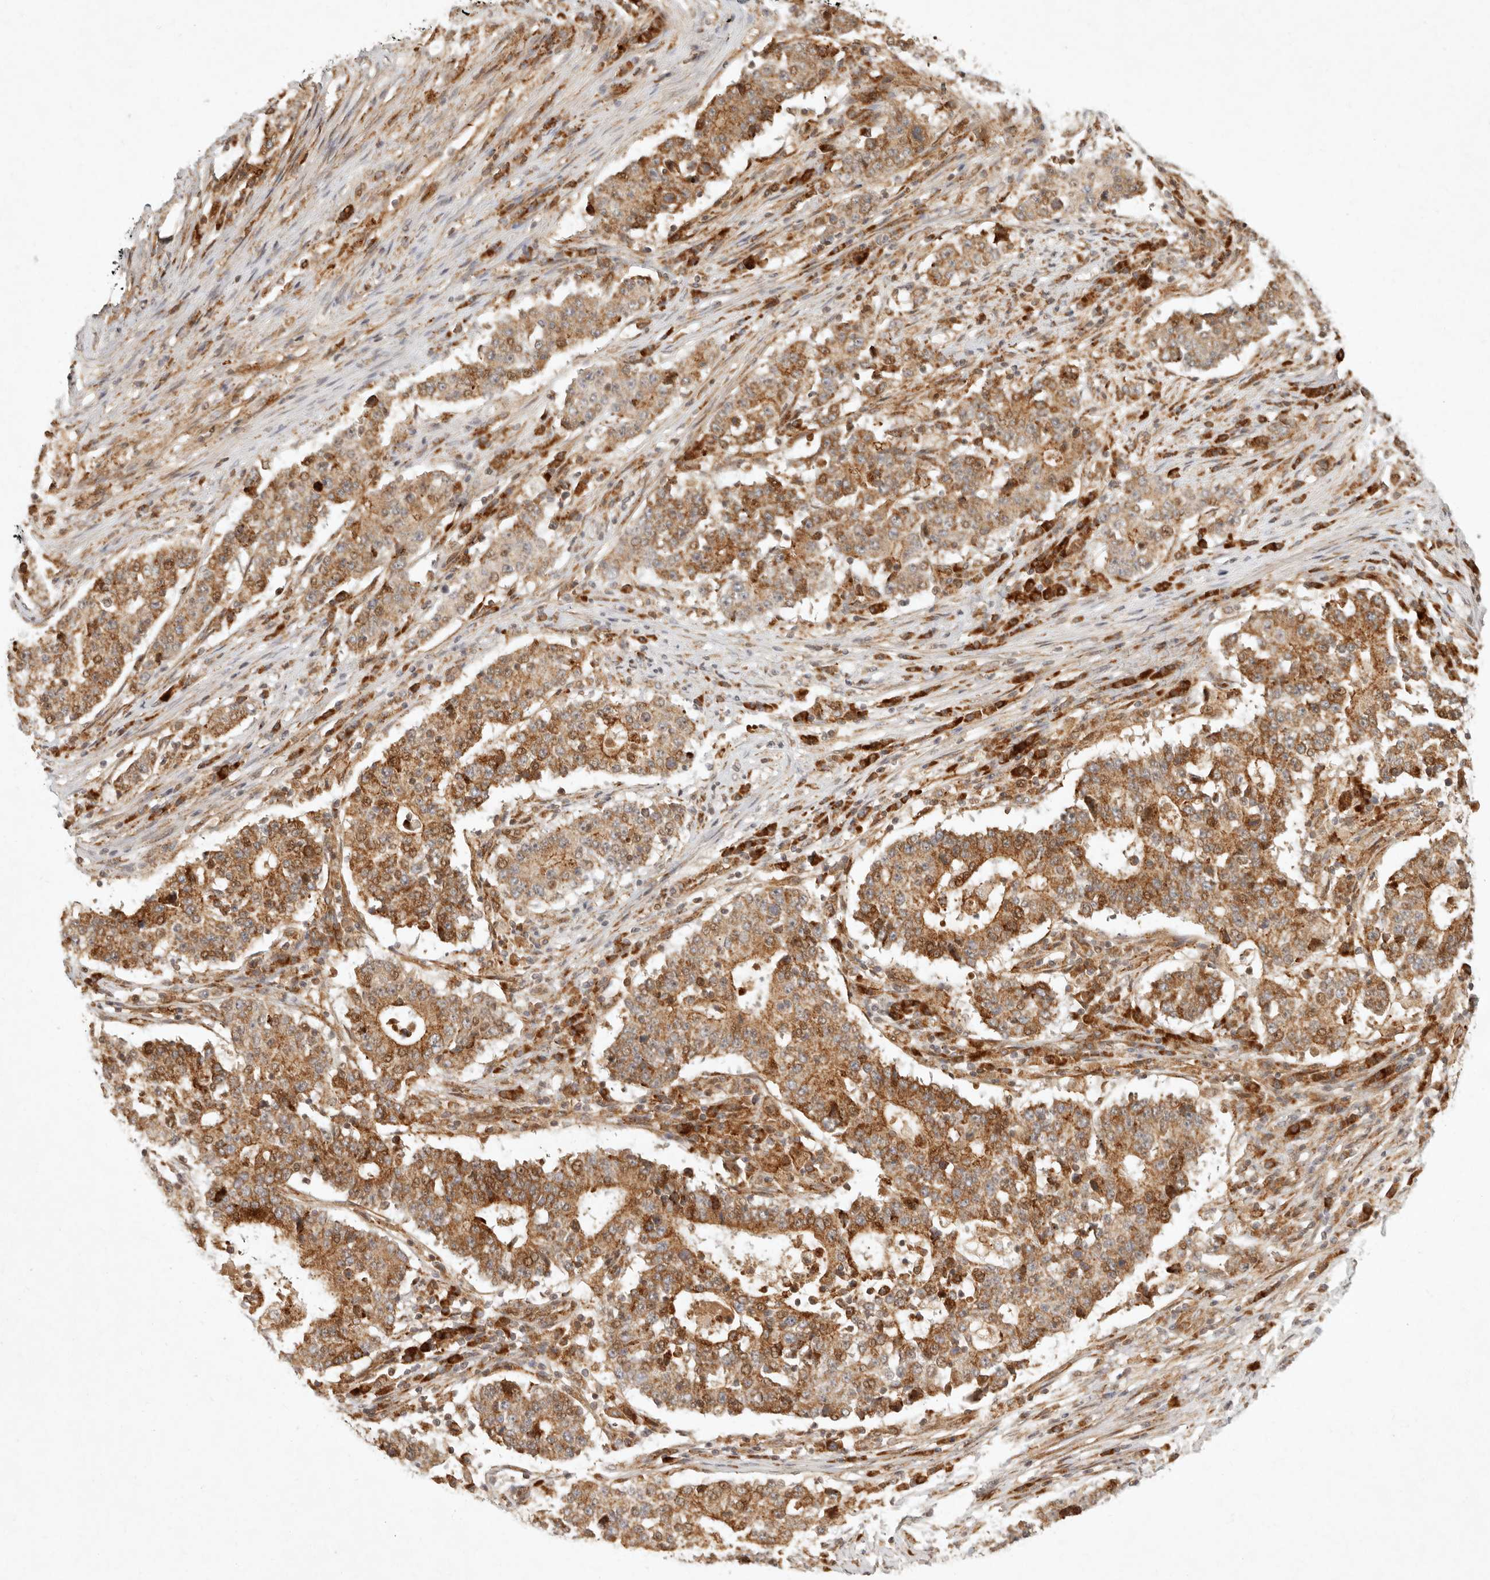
{"staining": {"intensity": "moderate", "quantity": ">75%", "location": "cytoplasmic/membranous"}, "tissue": "stomach cancer", "cell_type": "Tumor cells", "image_type": "cancer", "snomed": [{"axis": "morphology", "description": "Adenocarcinoma, NOS"}, {"axis": "topography", "description": "Stomach"}], "caption": "Brown immunohistochemical staining in stomach adenocarcinoma displays moderate cytoplasmic/membranous expression in approximately >75% of tumor cells.", "gene": "KLHL38", "patient": {"sex": "male", "age": 59}}